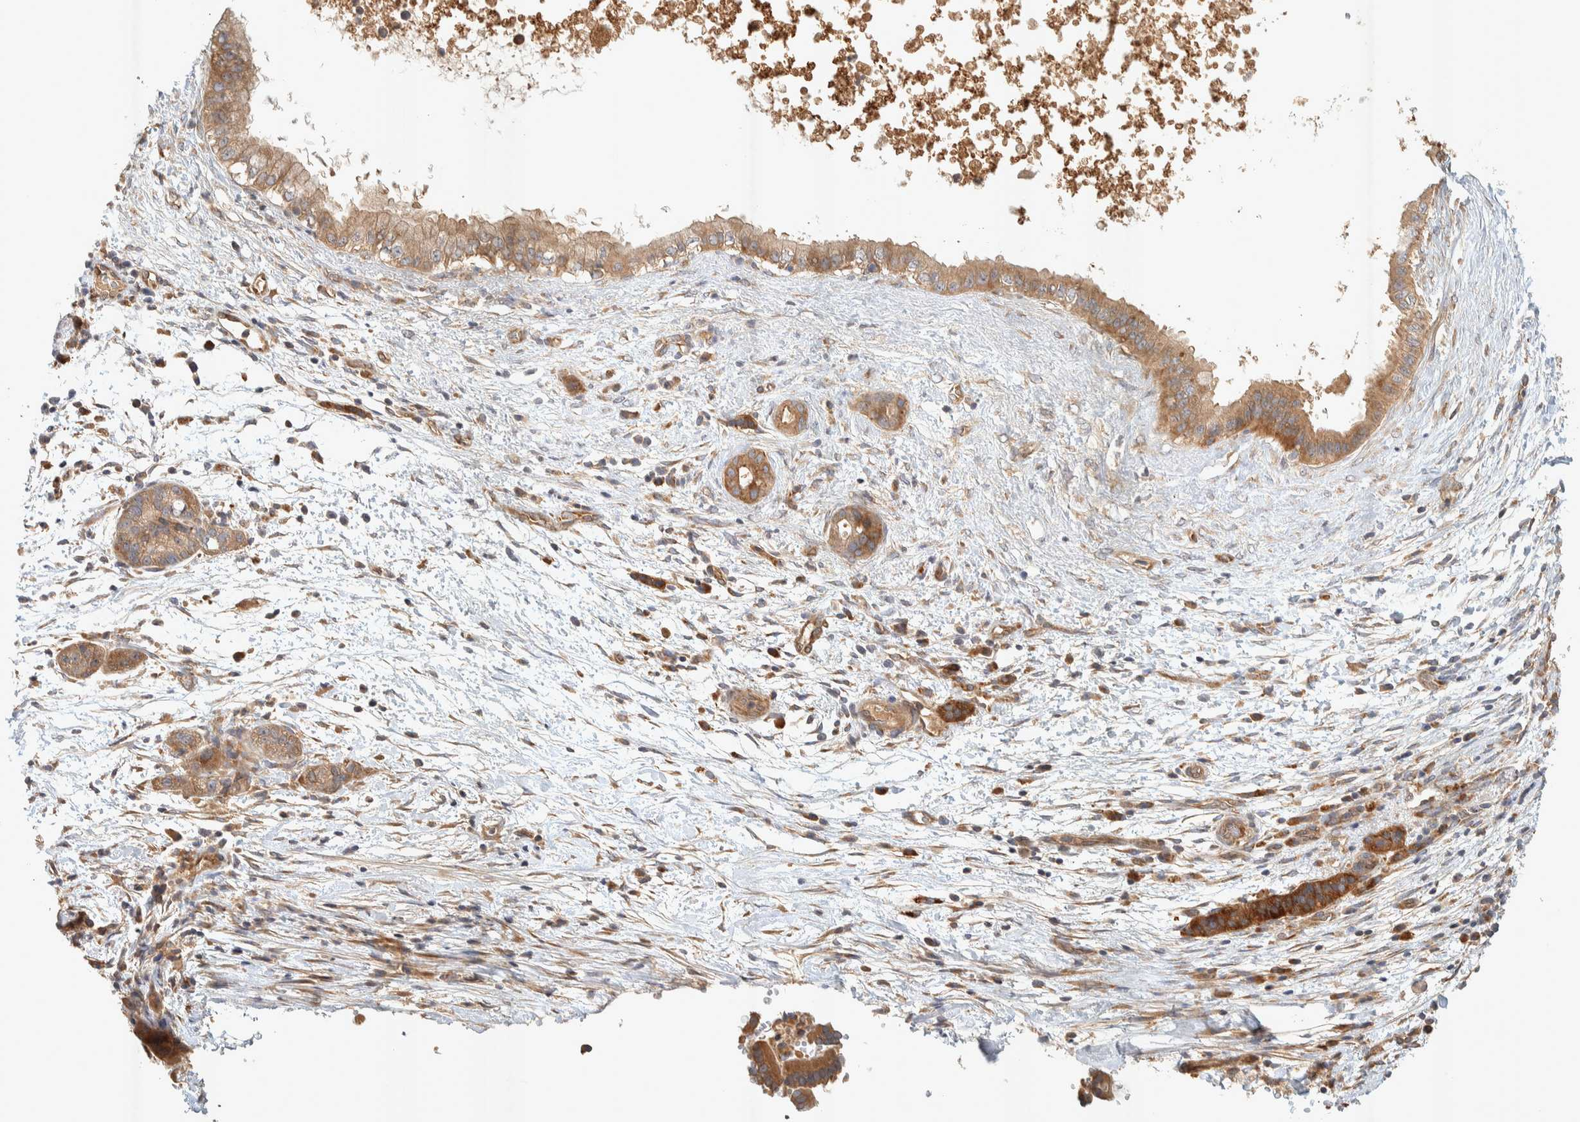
{"staining": {"intensity": "moderate", "quantity": ">75%", "location": "cytoplasmic/membranous"}, "tissue": "pancreatic cancer", "cell_type": "Tumor cells", "image_type": "cancer", "snomed": [{"axis": "morphology", "description": "Adenocarcinoma, NOS"}, {"axis": "topography", "description": "Pancreas"}], "caption": "Immunohistochemical staining of human adenocarcinoma (pancreatic) reveals moderate cytoplasmic/membranous protein expression in about >75% of tumor cells.", "gene": "PXK", "patient": {"sex": "female", "age": 78}}